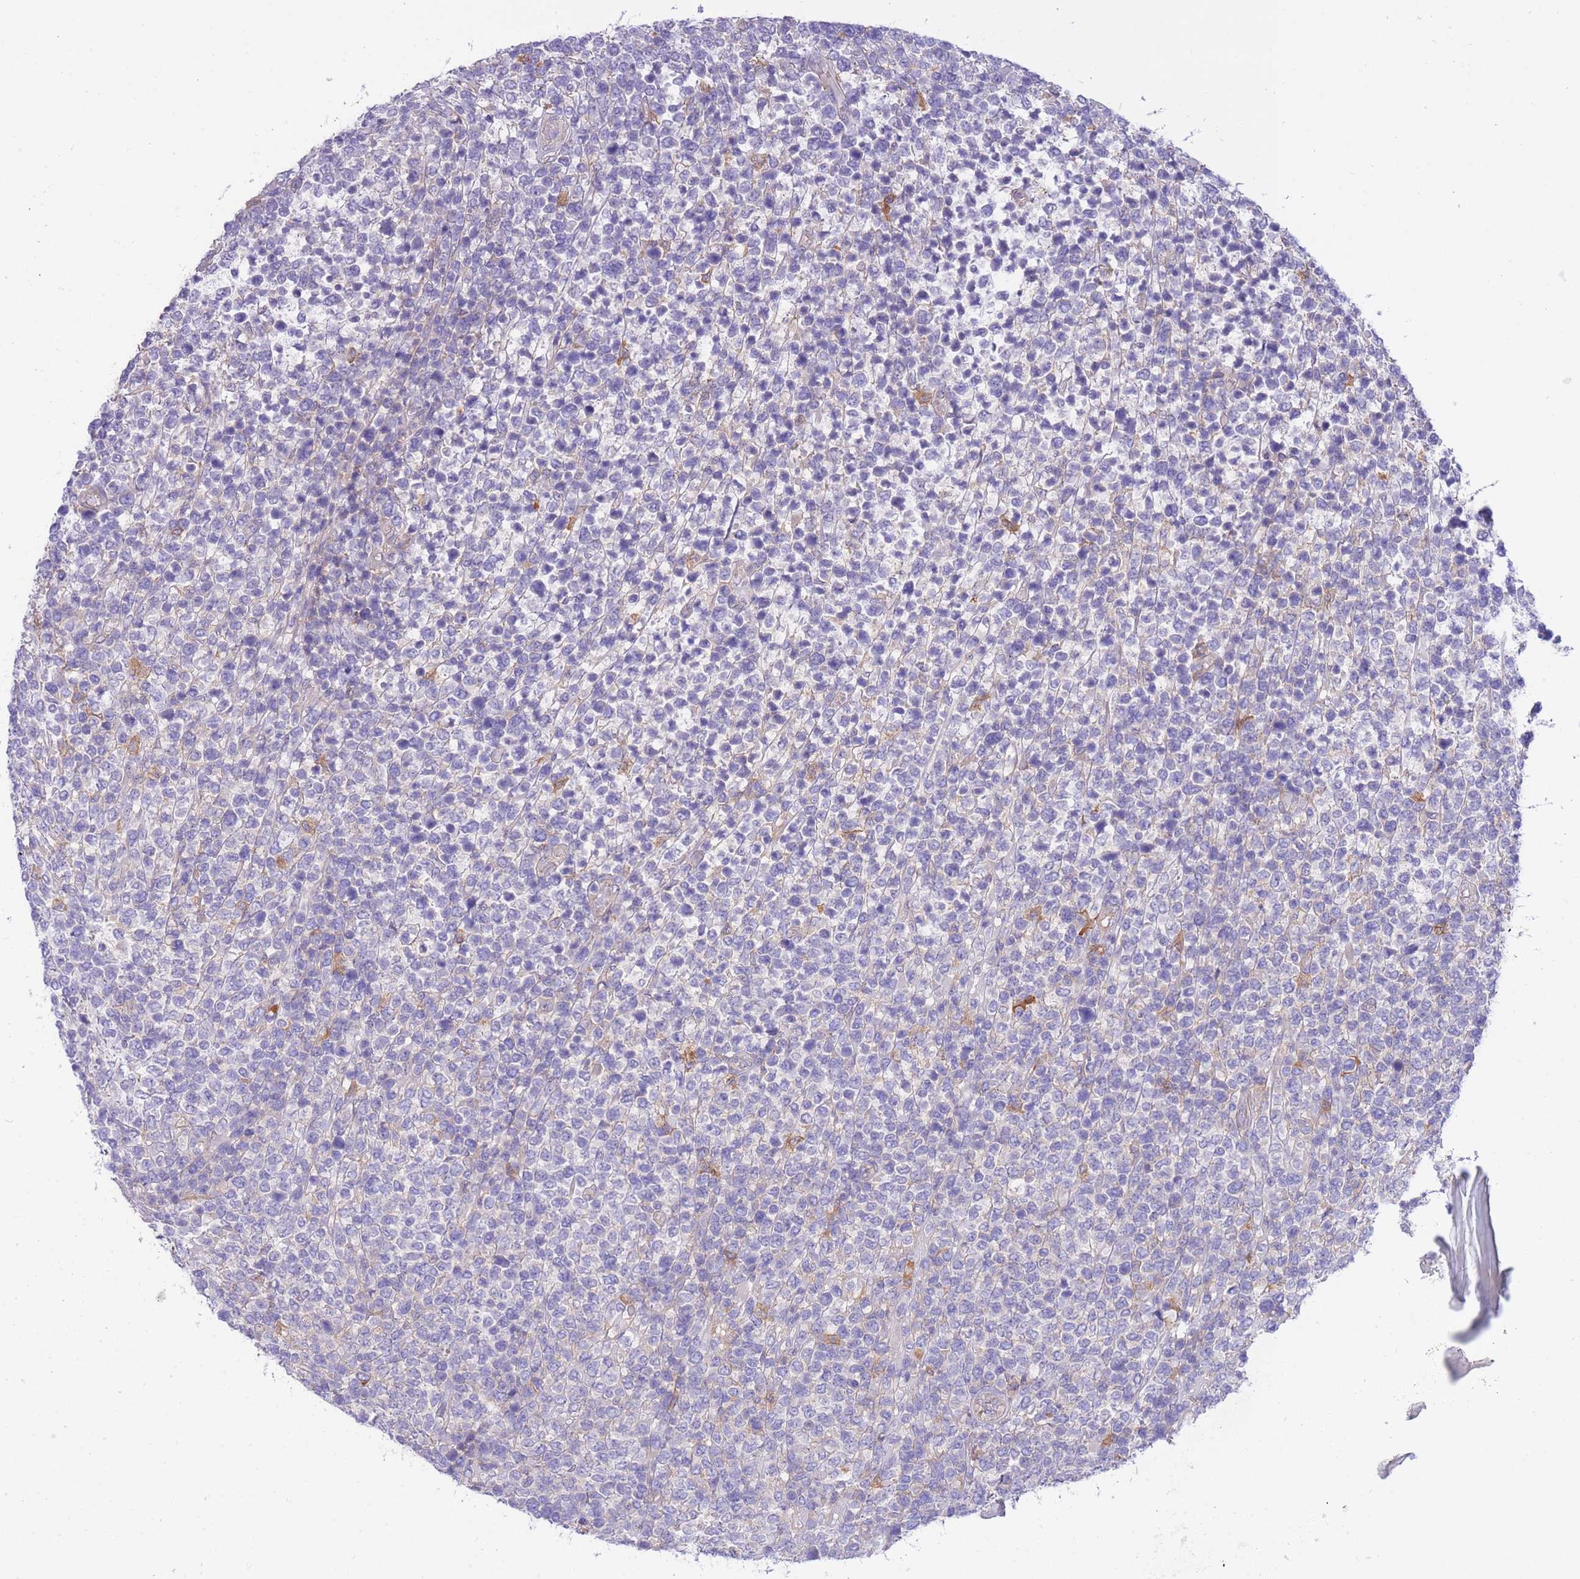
{"staining": {"intensity": "negative", "quantity": "none", "location": "none"}, "tissue": "lymphoma", "cell_type": "Tumor cells", "image_type": "cancer", "snomed": [{"axis": "morphology", "description": "Malignant lymphoma, non-Hodgkin's type, High grade"}, {"axis": "topography", "description": "Soft tissue"}], "caption": "Immunohistochemistry (IHC) photomicrograph of neoplastic tissue: malignant lymphoma, non-Hodgkin's type (high-grade) stained with DAB (3,3'-diaminobenzidine) displays no significant protein expression in tumor cells.", "gene": "NAMPT", "patient": {"sex": "female", "age": 56}}